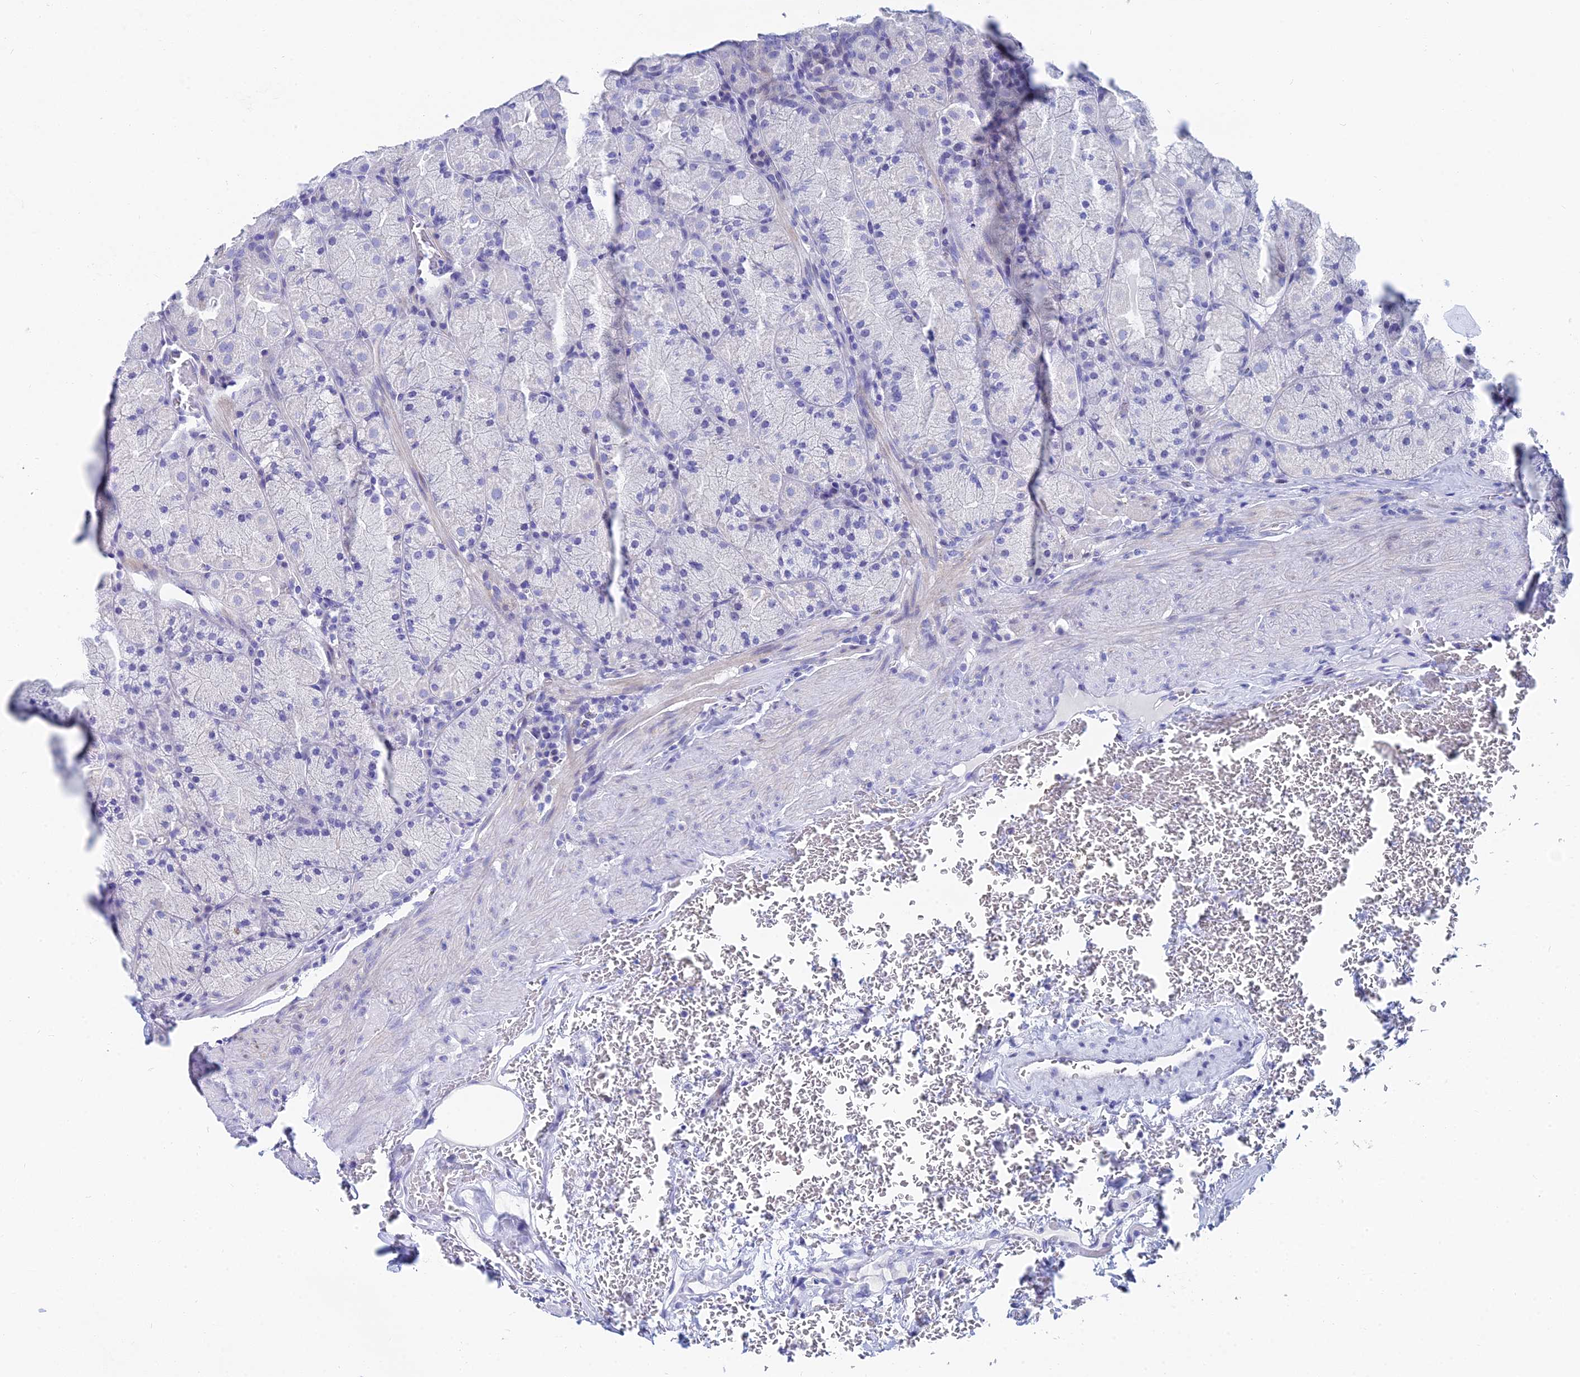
{"staining": {"intensity": "moderate", "quantity": "<25%", "location": "cytoplasmic/membranous,nuclear"}, "tissue": "stomach", "cell_type": "Glandular cells", "image_type": "normal", "snomed": [{"axis": "morphology", "description": "Normal tissue, NOS"}, {"axis": "topography", "description": "Stomach, upper"}, {"axis": "topography", "description": "Stomach, lower"}], "caption": "Immunohistochemical staining of unremarkable human stomach shows <25% levels of moderate cytoplasmic/membranous,nuclear protein expression in about <25% of glandular cells.", "gene": "HSPA1L", "patient": {"sex": "male", "age": 80}}